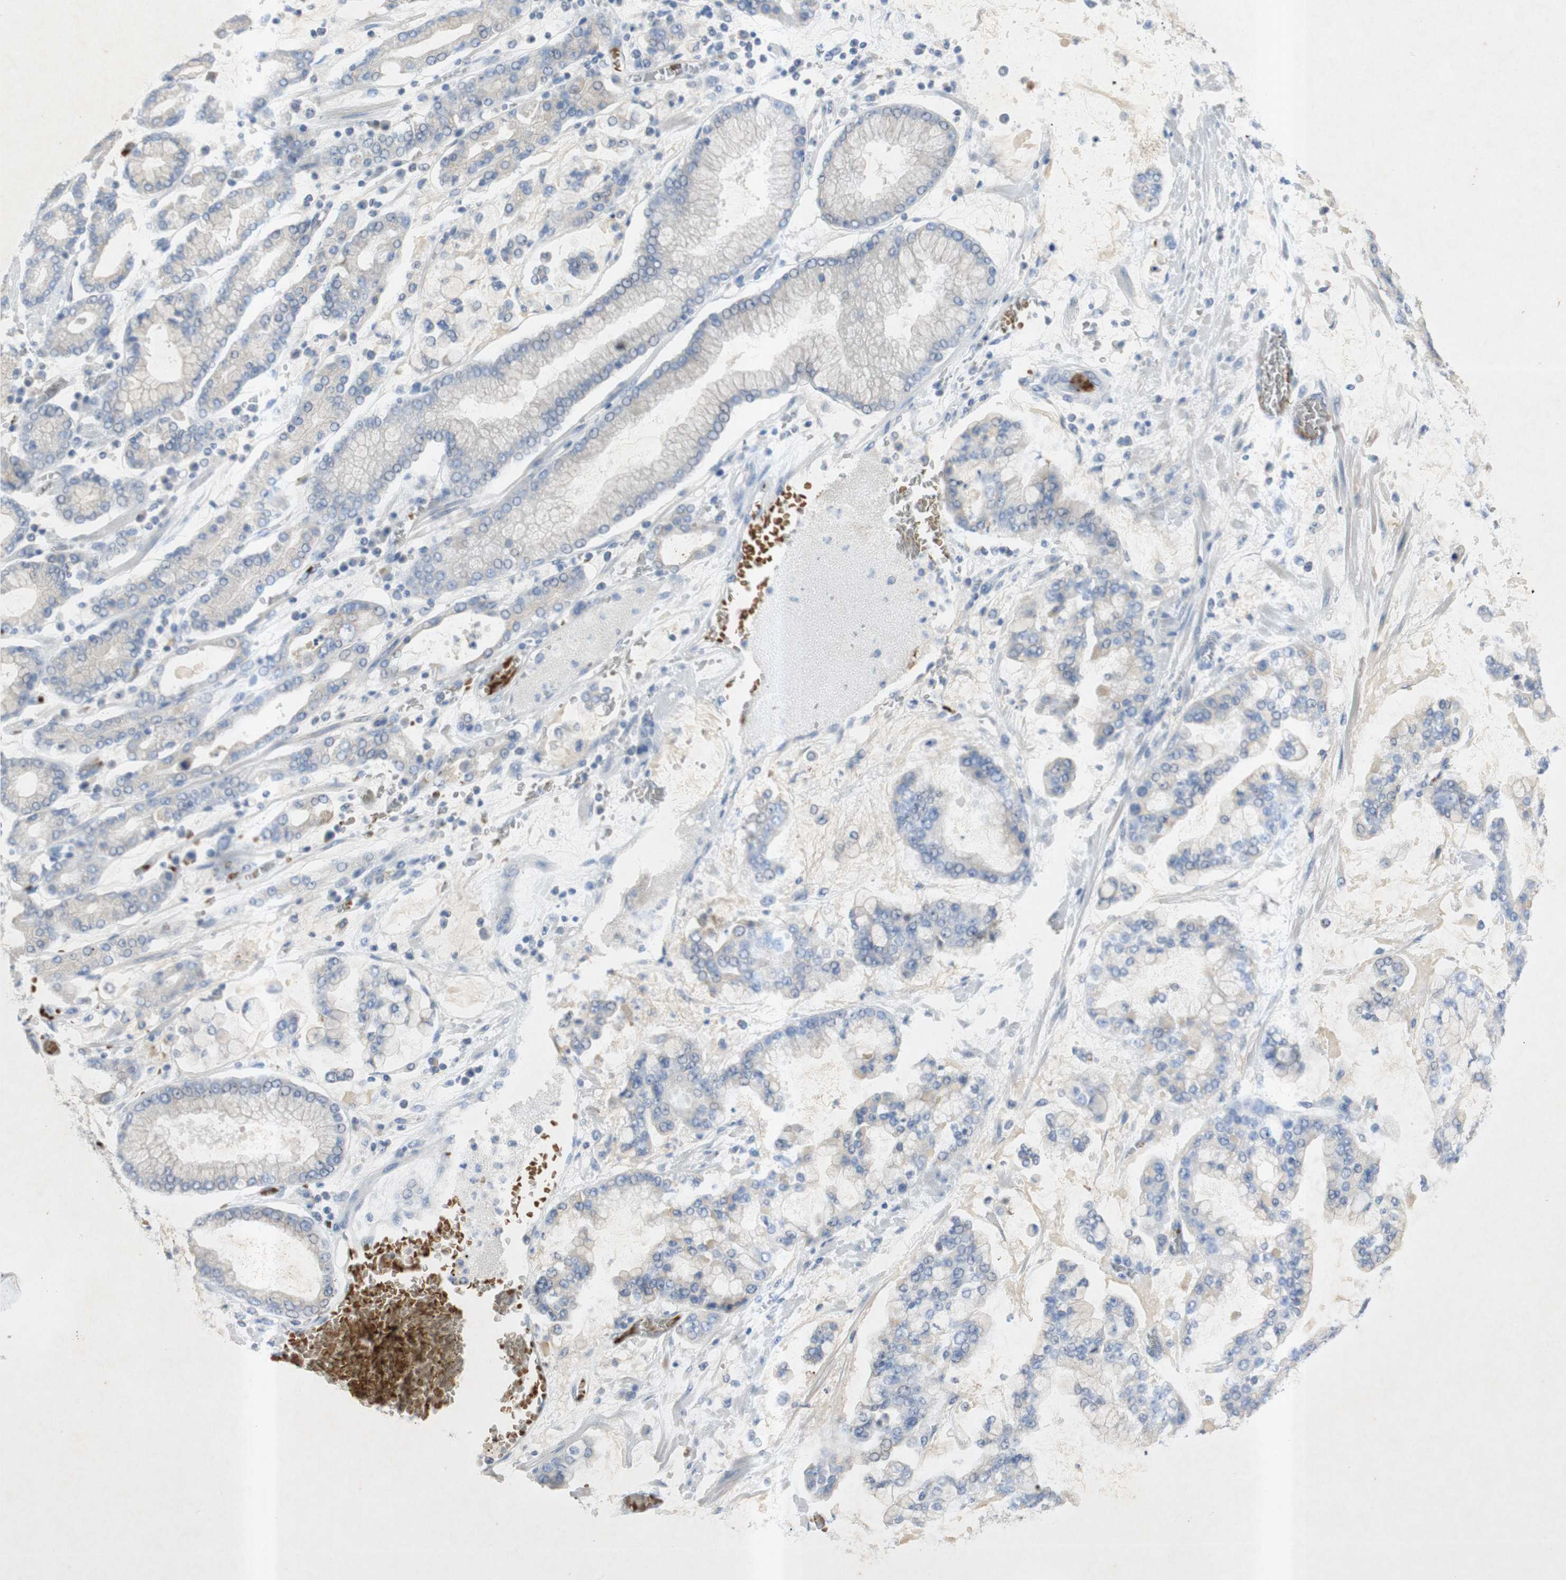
{"staining": {"intensity": "negative", "quantity": "none", "location": "none"}, "tissue": "stomach cancer", "cell_type": "Tumor cells", "image_type": "cancer", "snomed": [{"axis": "morphology", "description": "Normal tissue, NOS"}, {"axis": "morphology", "description": "Adenocarcinoma, NOS"}, {"axis": "topography", "description": "Stomach, upper"}, {"axis": "topography", "description": "Stomach"}], "caption": "The micrograph reveals no significant expression in tumor cells of stomach cancer.", "gene": "EPO", "patient": {"sex": "male", "age": 76}}